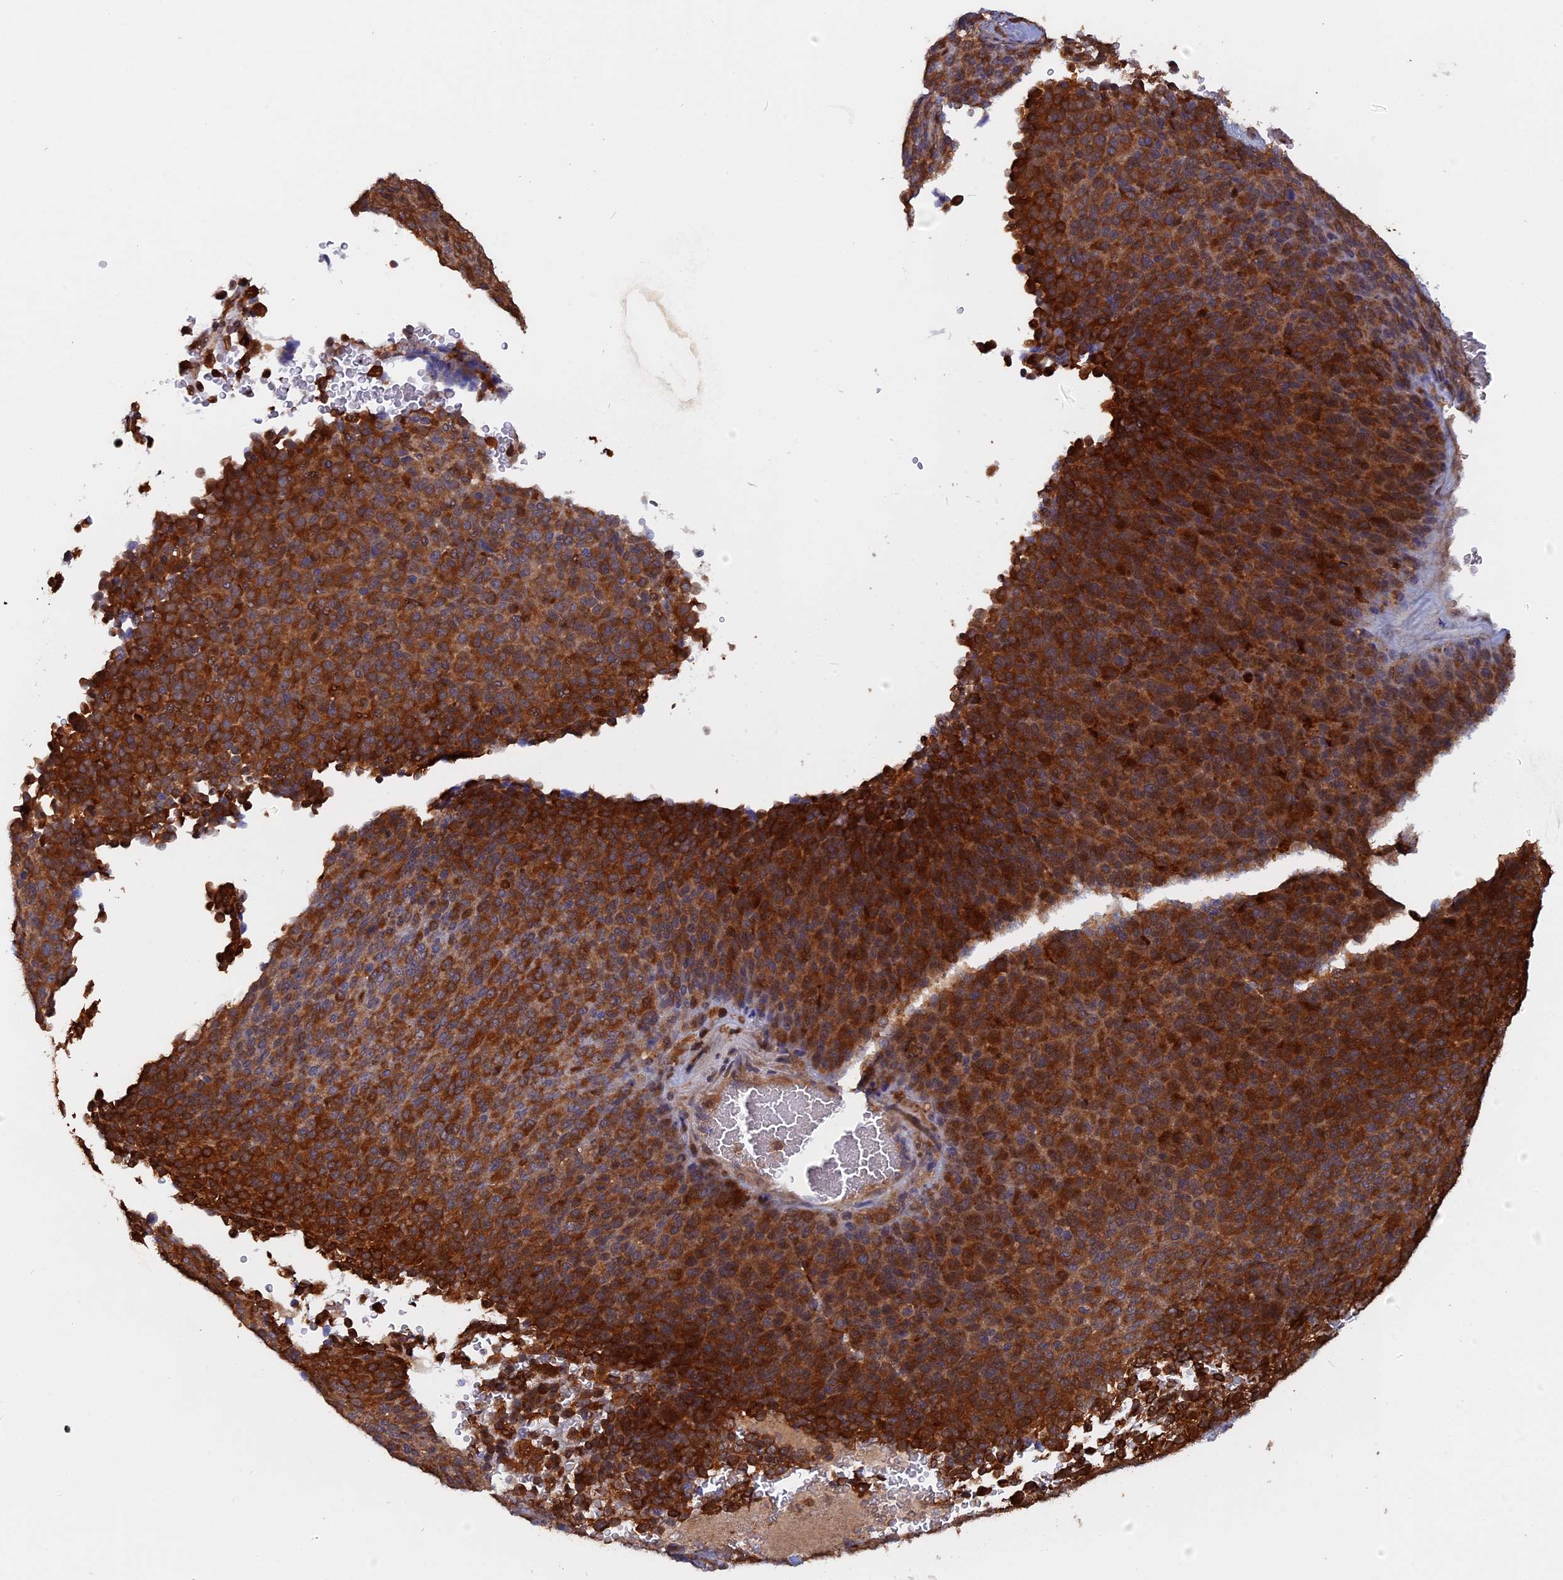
{"staining": {"intensity": "strong", "quantity": ">75%", "location": "cytoplasmic/membranous"}, "tissue": "melanoma", "cell_type": "Tumor cells", "image_type": "cancer", "snomed": [{"axis": "morphology", "description": "Malignant melanoma, Metastatic site"}, {"axis": "topography", "description": "Brain"}], "caption": "IHC (DAB (3,3'-diaminobenzidine)) staining of human melanoma exhibits strong cytoplasmic/membranous protein staining in approximately >75% of tumor cells.", "gene": "BLVRA", "patient": {"sex": "female", "age": 56}}